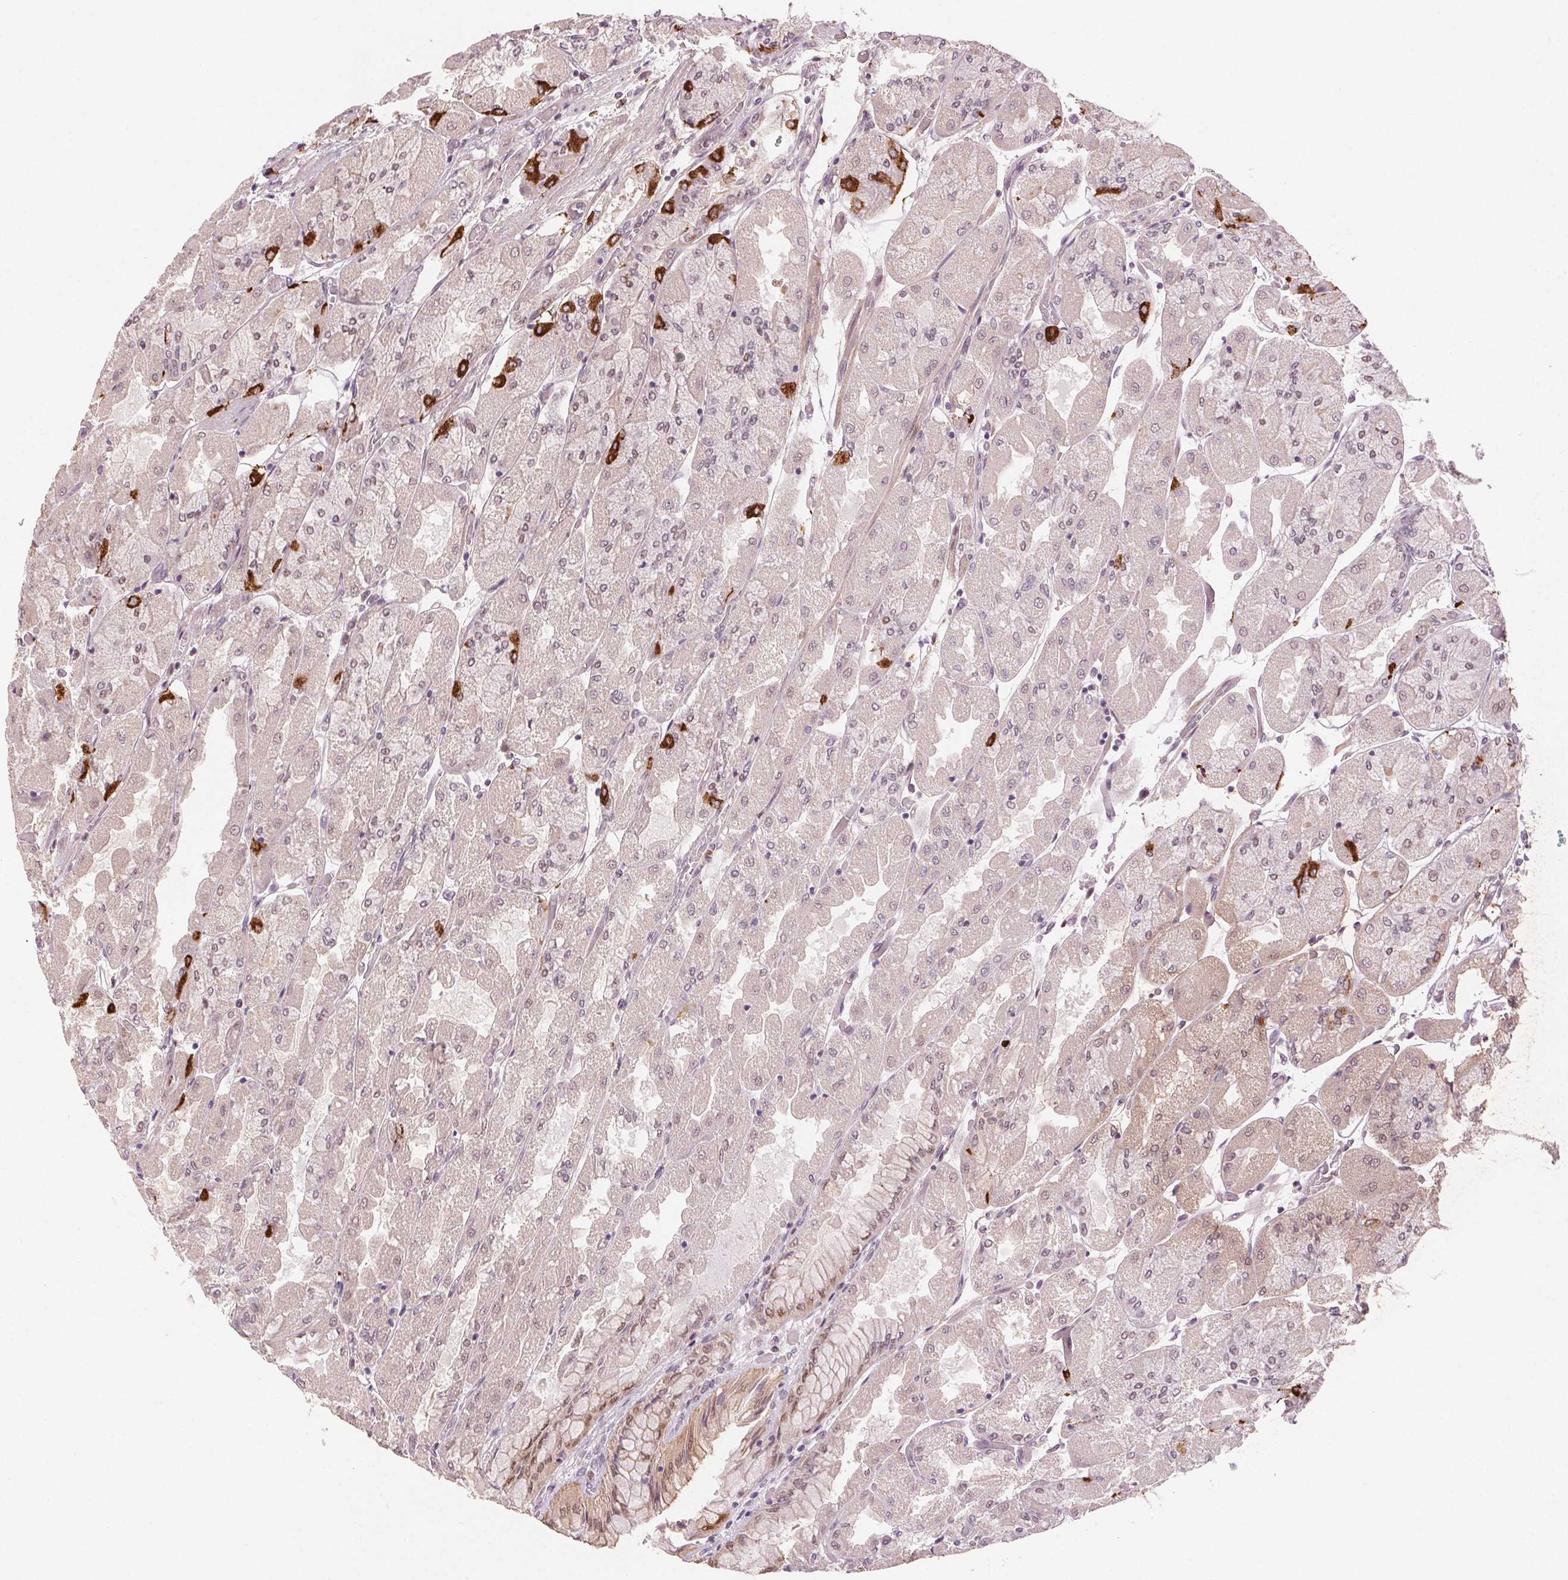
{"staining": {"intensity": "strong", "quantity": "<25%", "location": "cytoplasmic/membranous"}, "tissue": "stomach", "cell_type": "Glandular cells", "image_type": "normal", "snomed": [{"axis": "morphology", "description": "Normal tissue, NOS"}, {"axis": "topography", "description": "Stomach"}], "caption": "Glandular cells exhibit medium levels of strong cytoplasmic/membranous expression in approximately <25% of cells in unremarkable human stomach.", "gene": "TUB", "patient": {"sex": "female", "age": 61}}